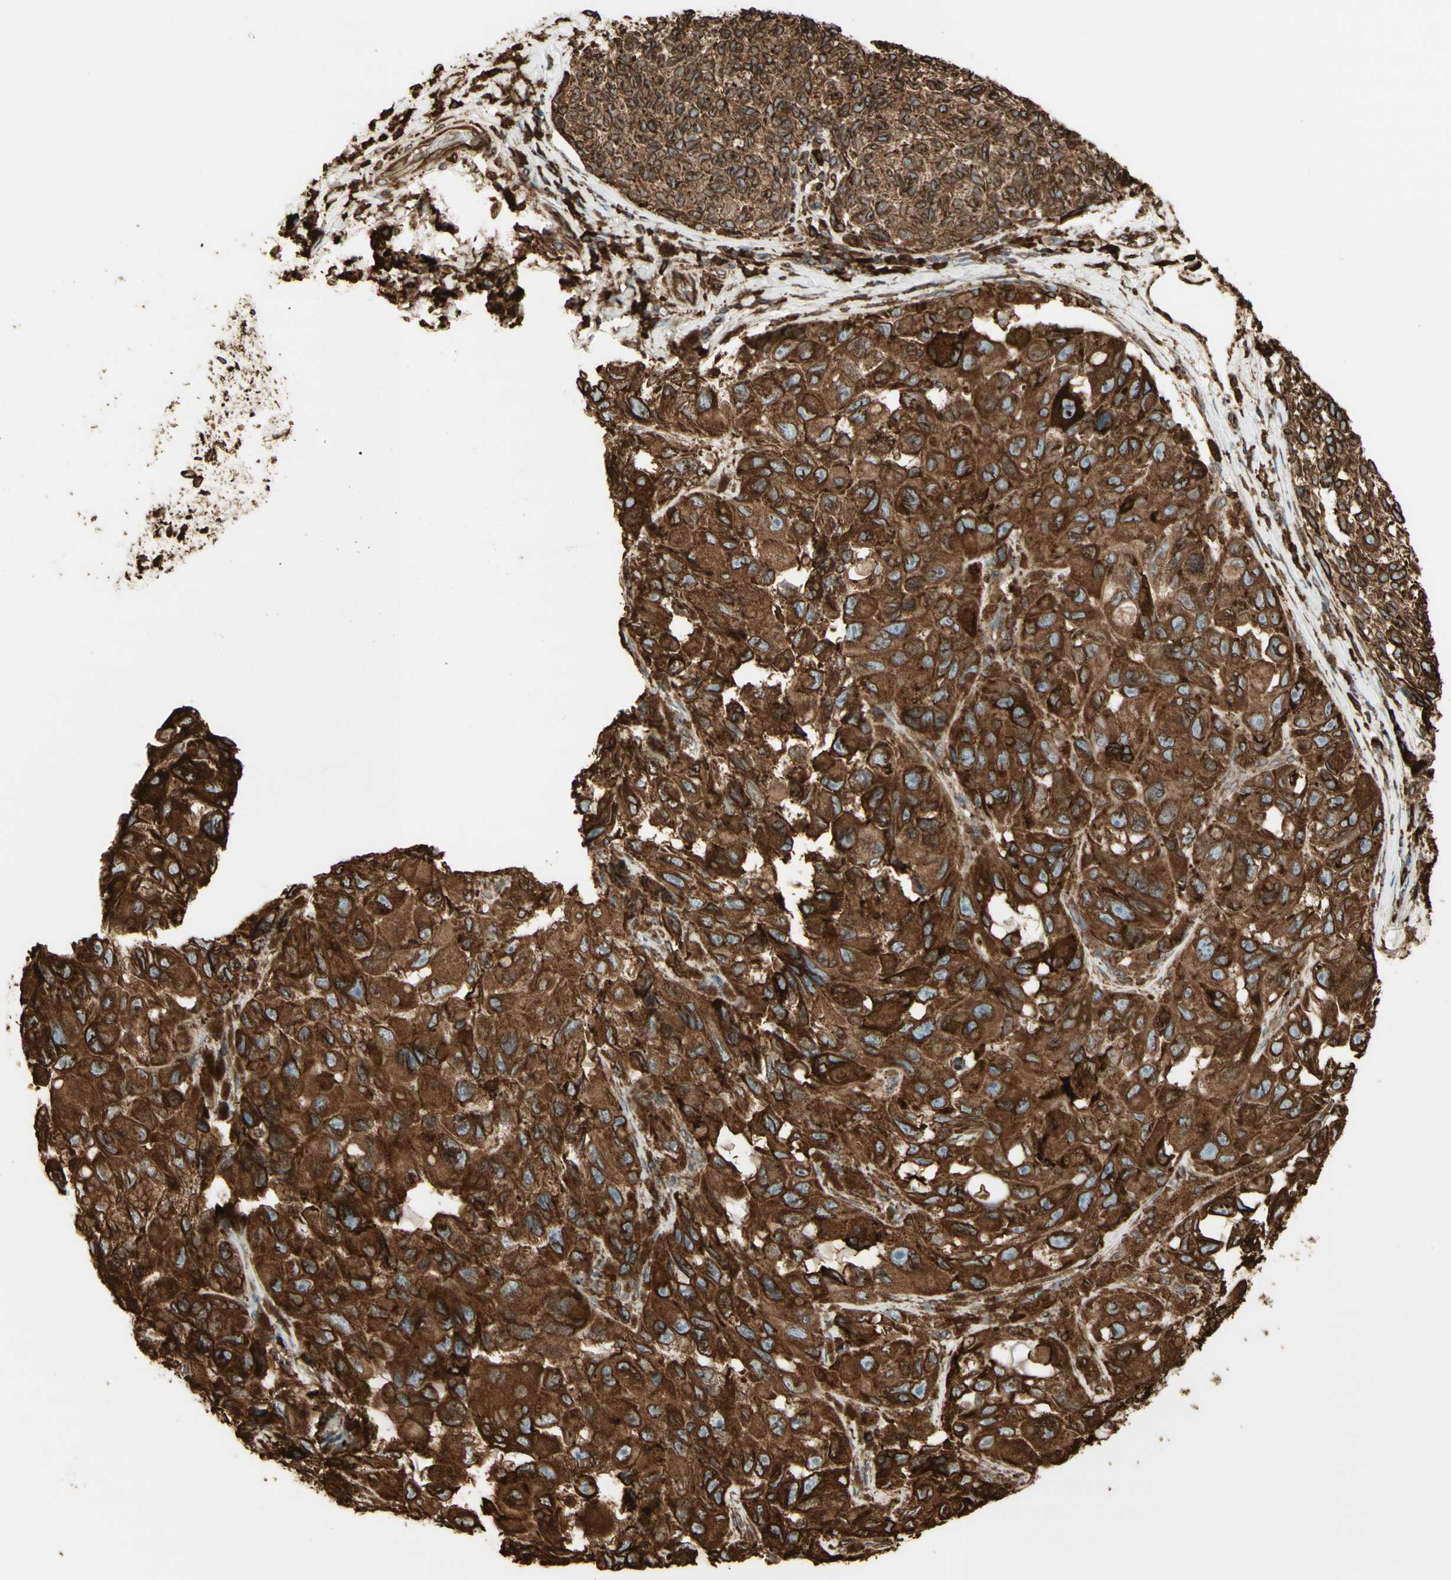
{"staining": {"intensity": "strong", "quantity": ">75%", "location": "cytoplasmic/membranous"}, "tissue": "melanoma", "cell_type": "Tumor cells", "image_type": "cancer", "snomed": [{"axis": "morphology", "description": "Malignant melanoma, NOS"}, {"axis": "topography", "description": "Skin"}], "caption": "This histopathology image shows IHC staining of human melanoma, with high strong cytoplasmic/membranous positivity in about >75% of tumor cells.", "gene": "CANX", "patient": {"sex": "female", "age": 73}}